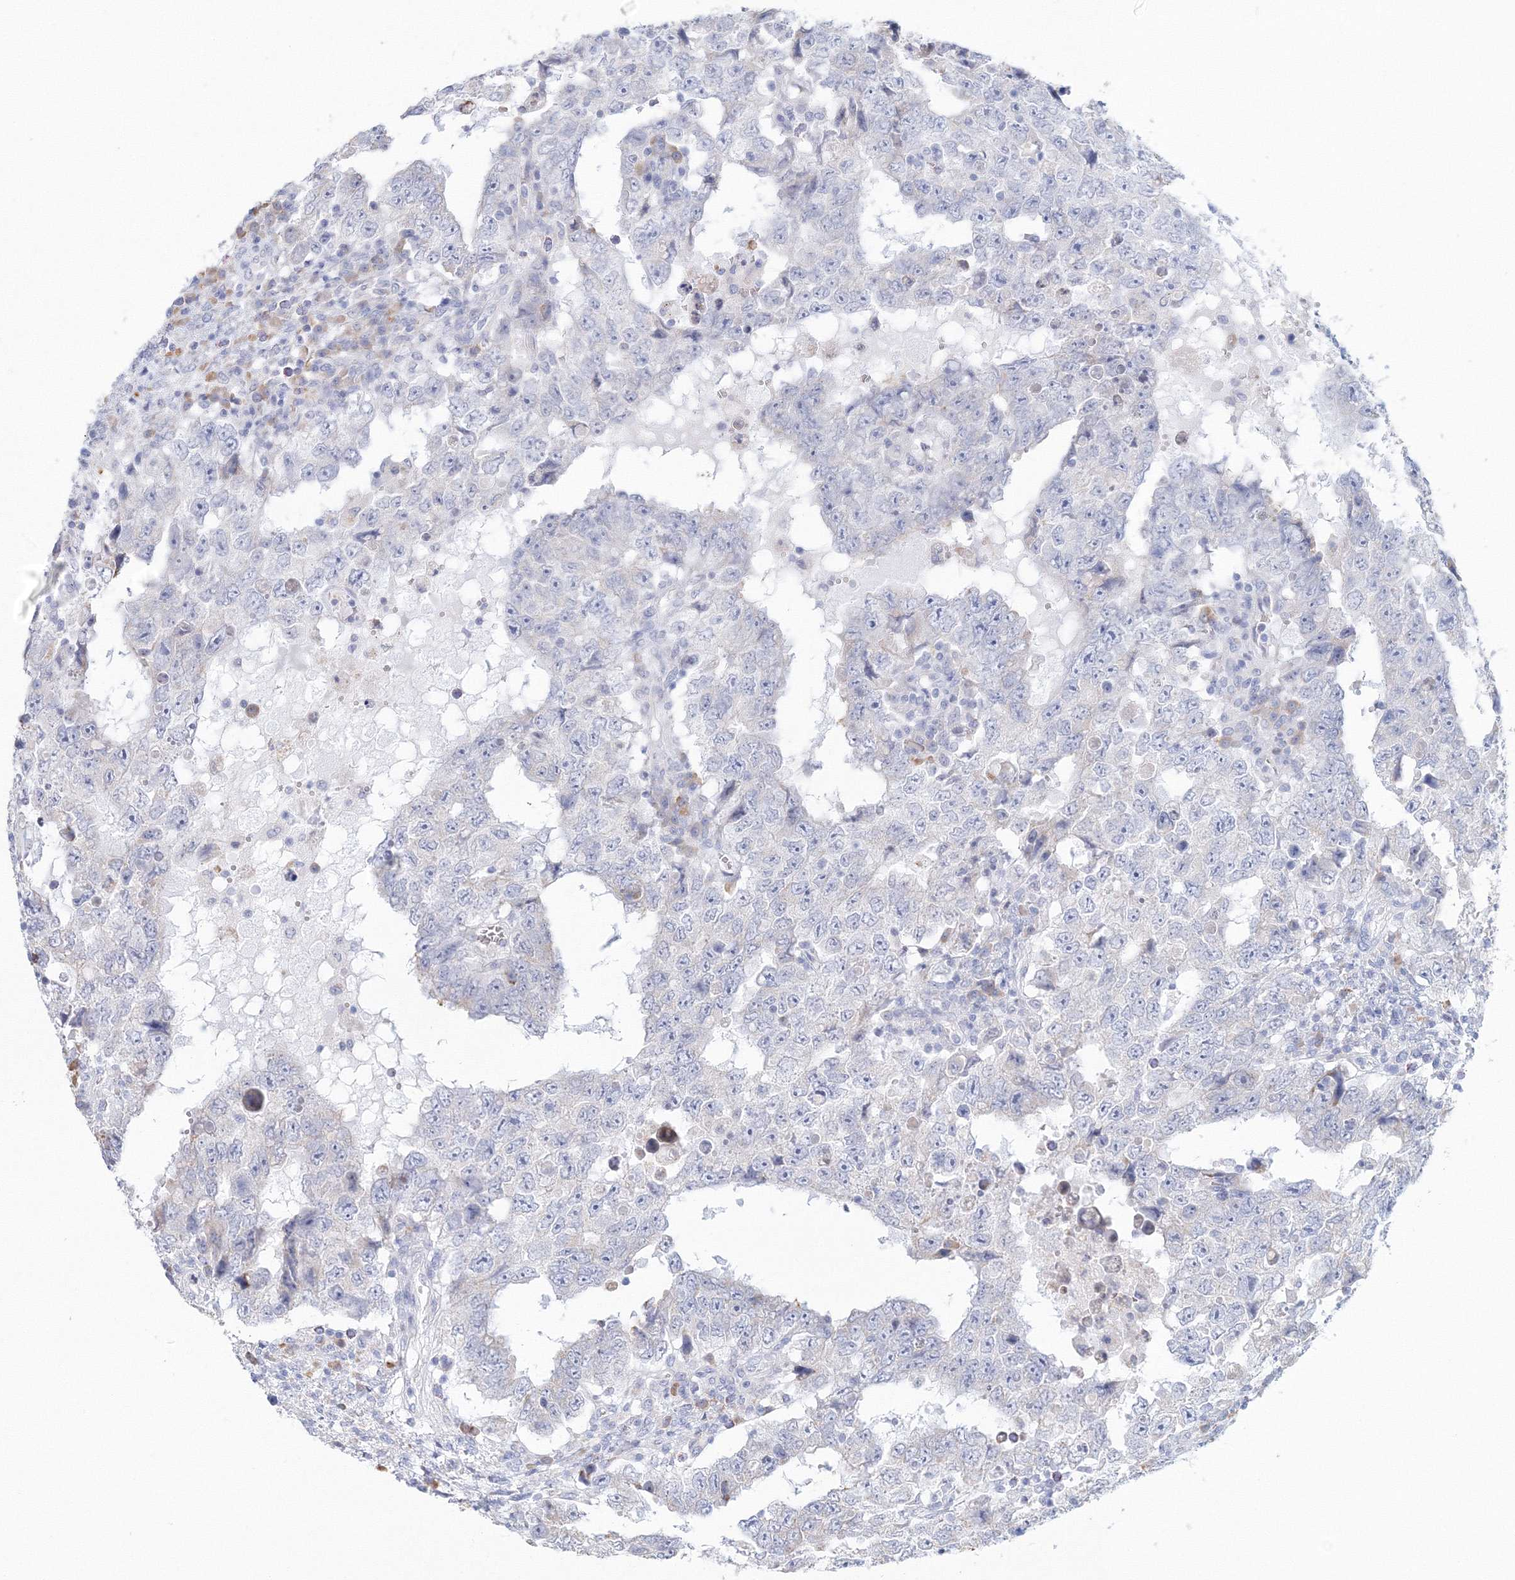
{"staining": {"intensity": "negative", "quantity": "none", "location": "none"}, "tissue": "testis cancer", "cell_type": "Tumor cells", "image_type": "cancer", "snomed": [{"axis": "morphology", "description": "Carcinoma, Embryonal, NOS"}, {"axis": "topography", "description": "Testis"}], "caption": "High power microscopy image of an immunohistochemistry image of testis cancer (embryonal carcinoma), revealing no significant expression in tumor cells.", "gene": "VSIG1", "patient": {"sex": "male", "age": 26}}